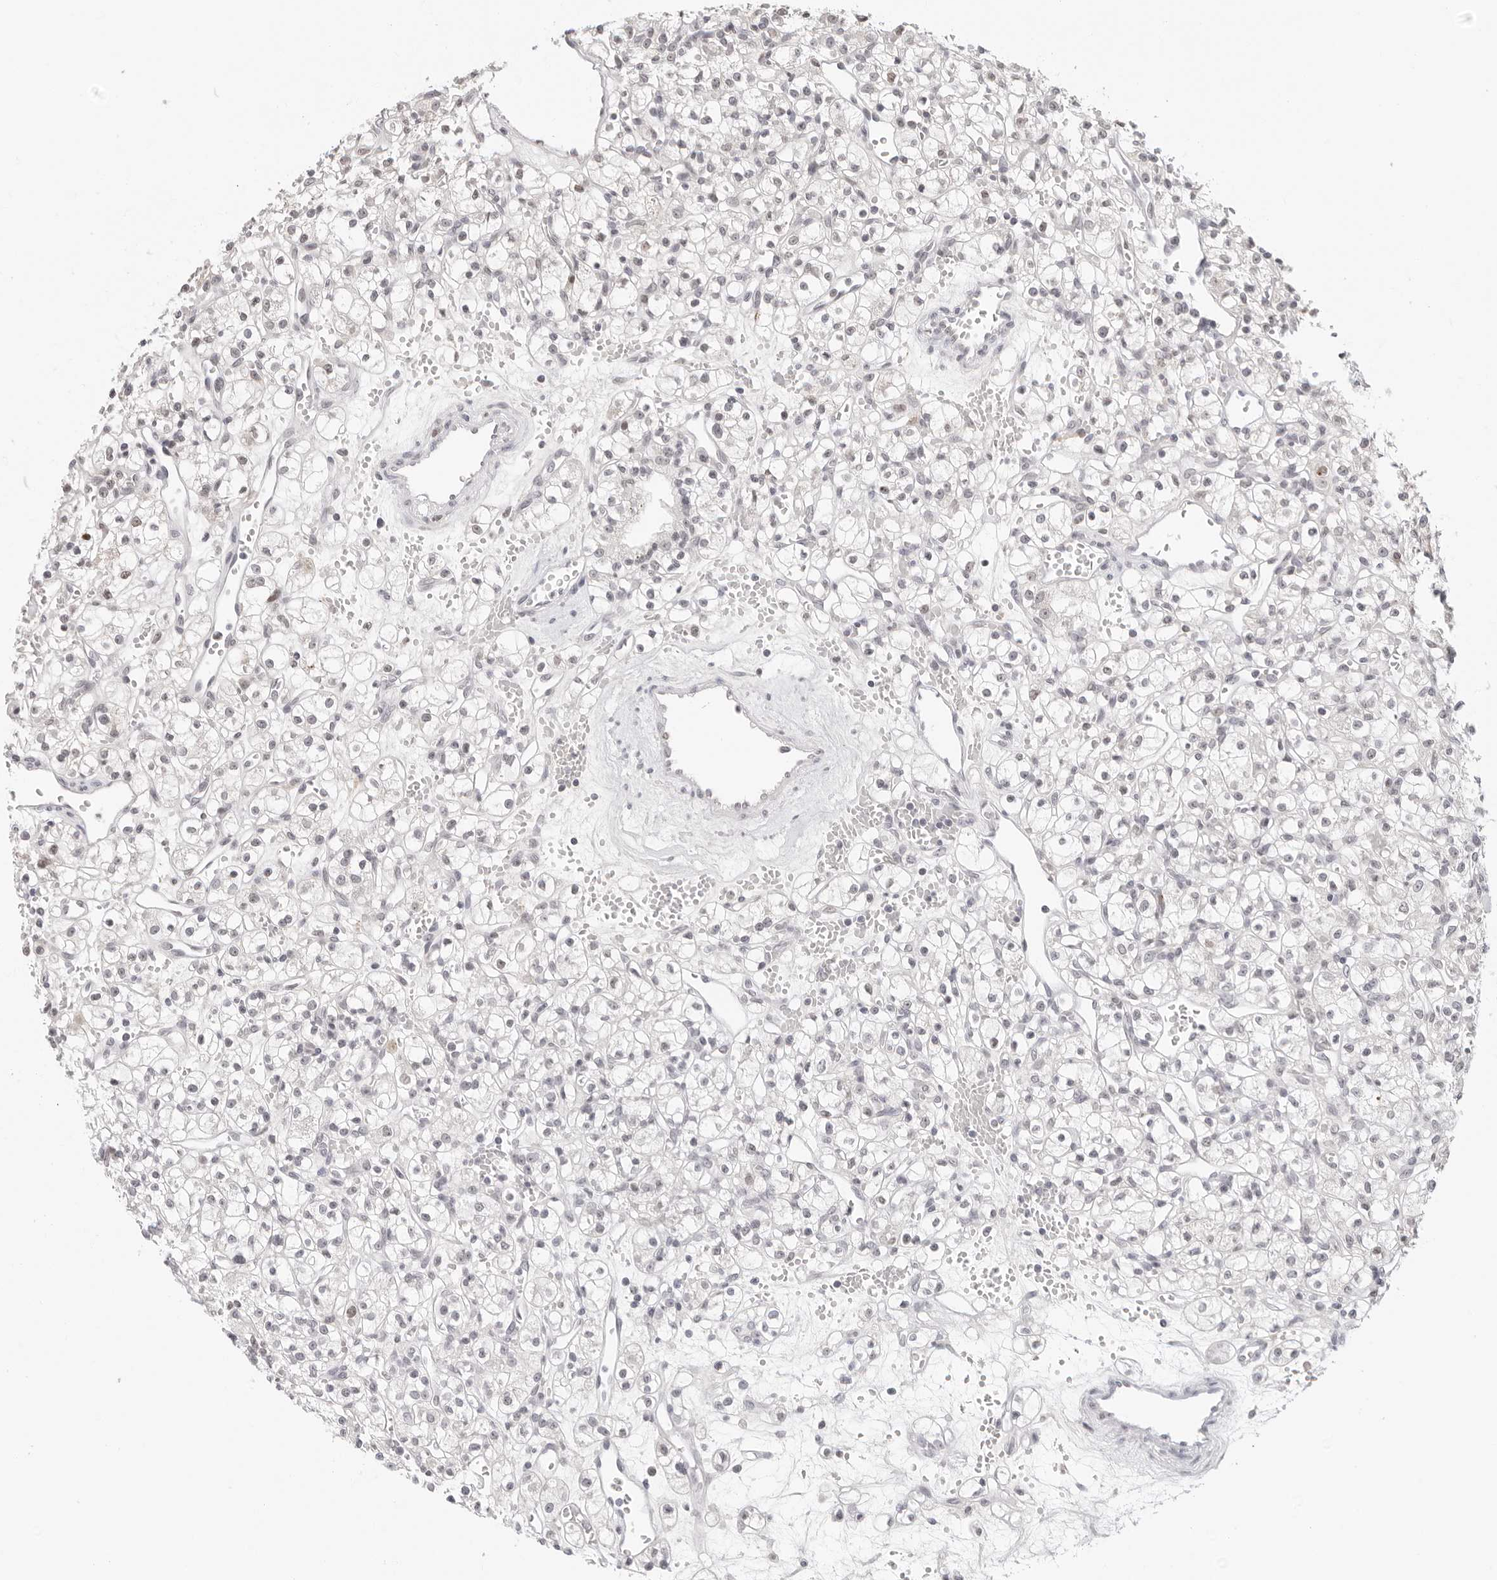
{"staining": {"intensity": "negative", "quantity": "none", "location": "none"}, "tissue": "renal cancer", "cell_type": "Tumor cells", "image_type": "cancer", "snomed": [{"axis": "morphology", "description": "Adenocarcinoma, NOS"}, {"axis": "topography", "description": "Kidney"}], "caption": "An image of adenocarcinoma (renal) stained for a protein exhibits no brown staining in tumor cells. (DAB immunohistochemistry, high magnification).", "gene": "MSH6", "patient": {"sex": "female", "age": 59}}